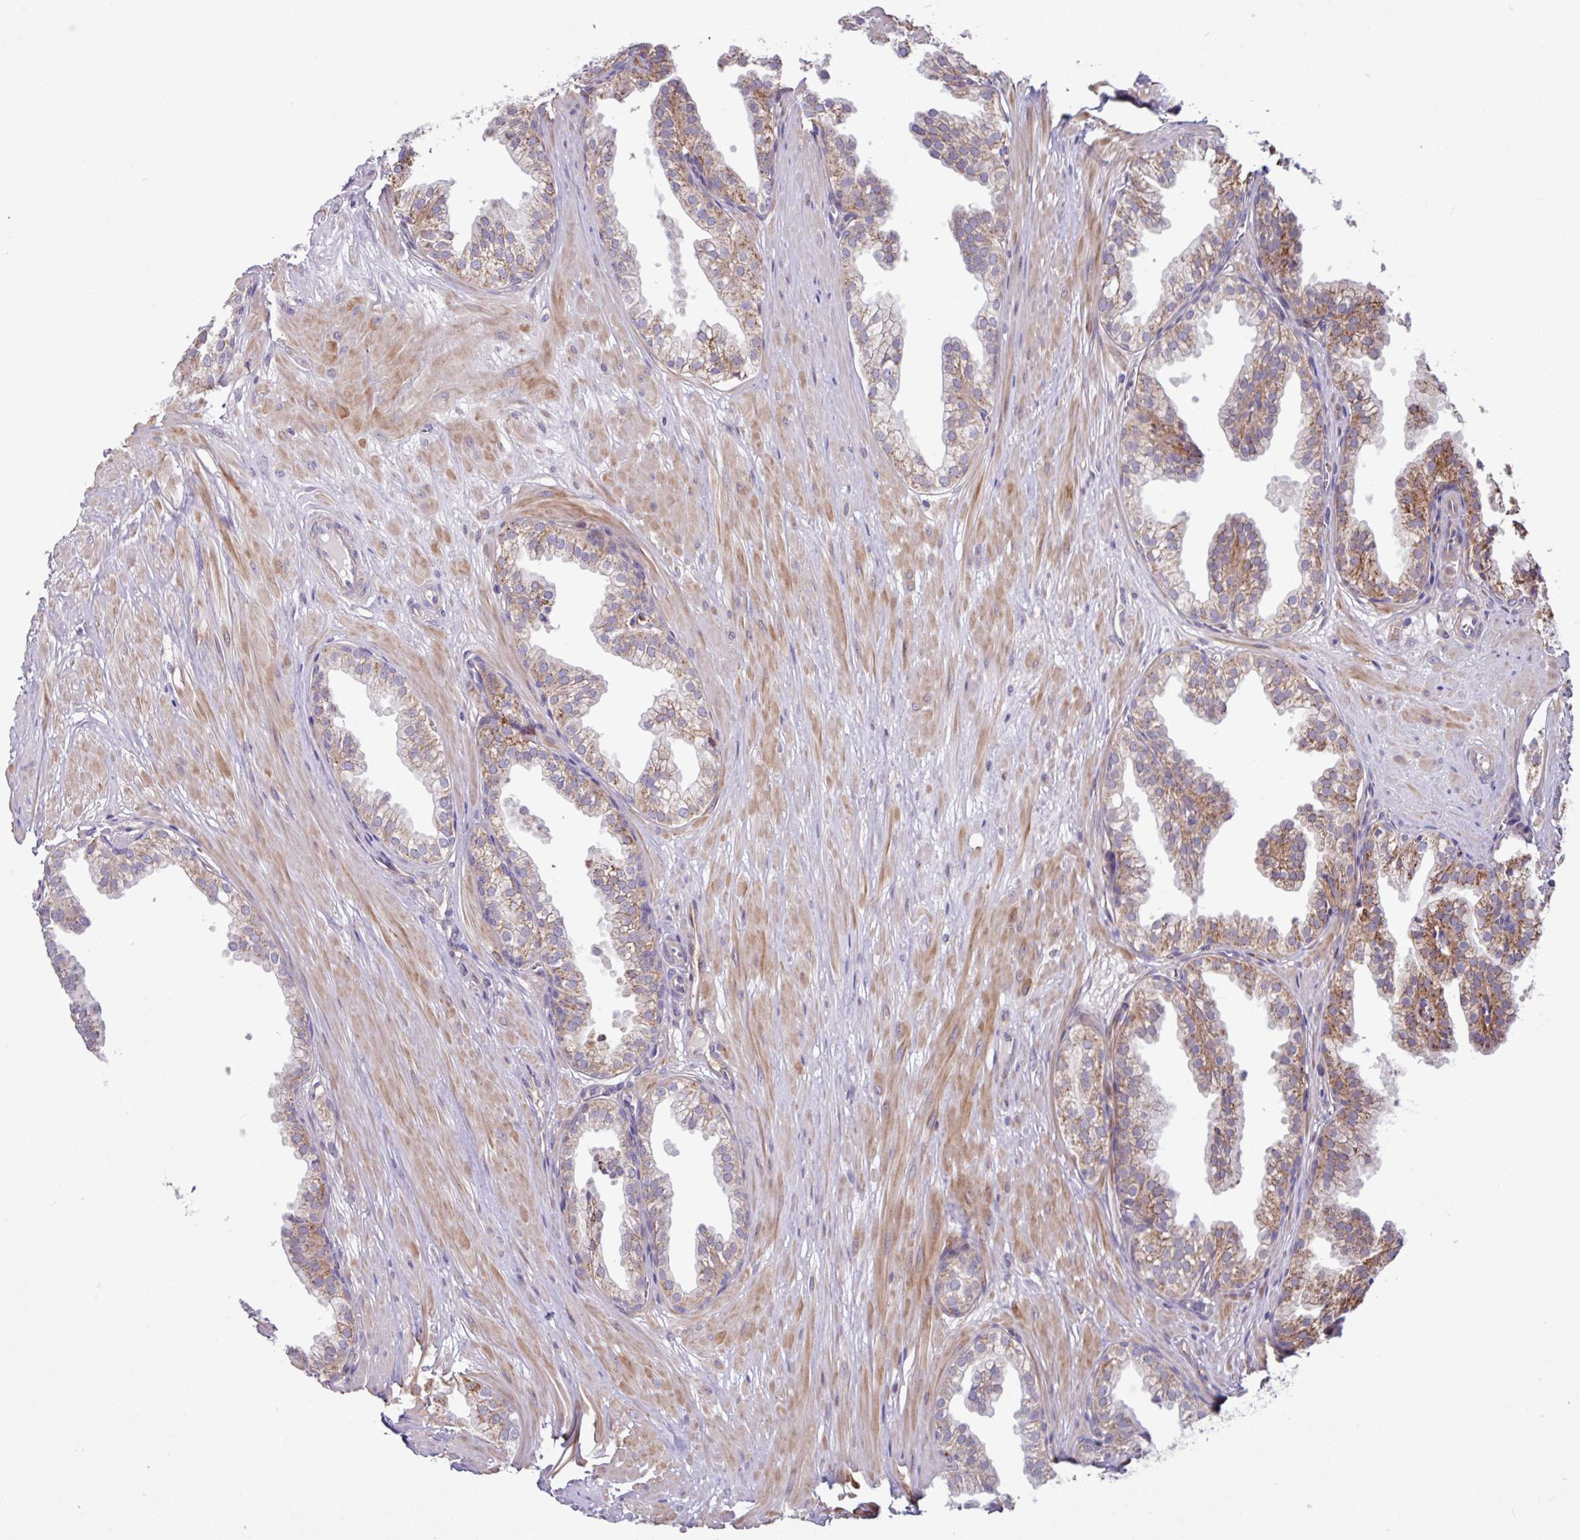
{"staining": {"intensity": "moderate", "quantity": "25%-75%", "location": "cytoplasmic/membranous"}, "tissue": "prostate", "cell_type": "Glandular cells", "image_type": "normal", "snomed": [{"axis": "morphology", "description": "Normal tissue, NOS"}, {"axis": "topography", "description": "Prostate"}, {"axis": "topography", "description": "Peripheral nerve tissue"}], "caption": "Prostate stained for a protein shows moderate cytoplasmic/membranous positivity in glandular cells. Using DAB (brown) and hematoxylin (blue) stains, captured at high magnification using brightfield microscopy.", "gene": "B4GALNT4", "patient": {"sex": "male", "age": 55}}